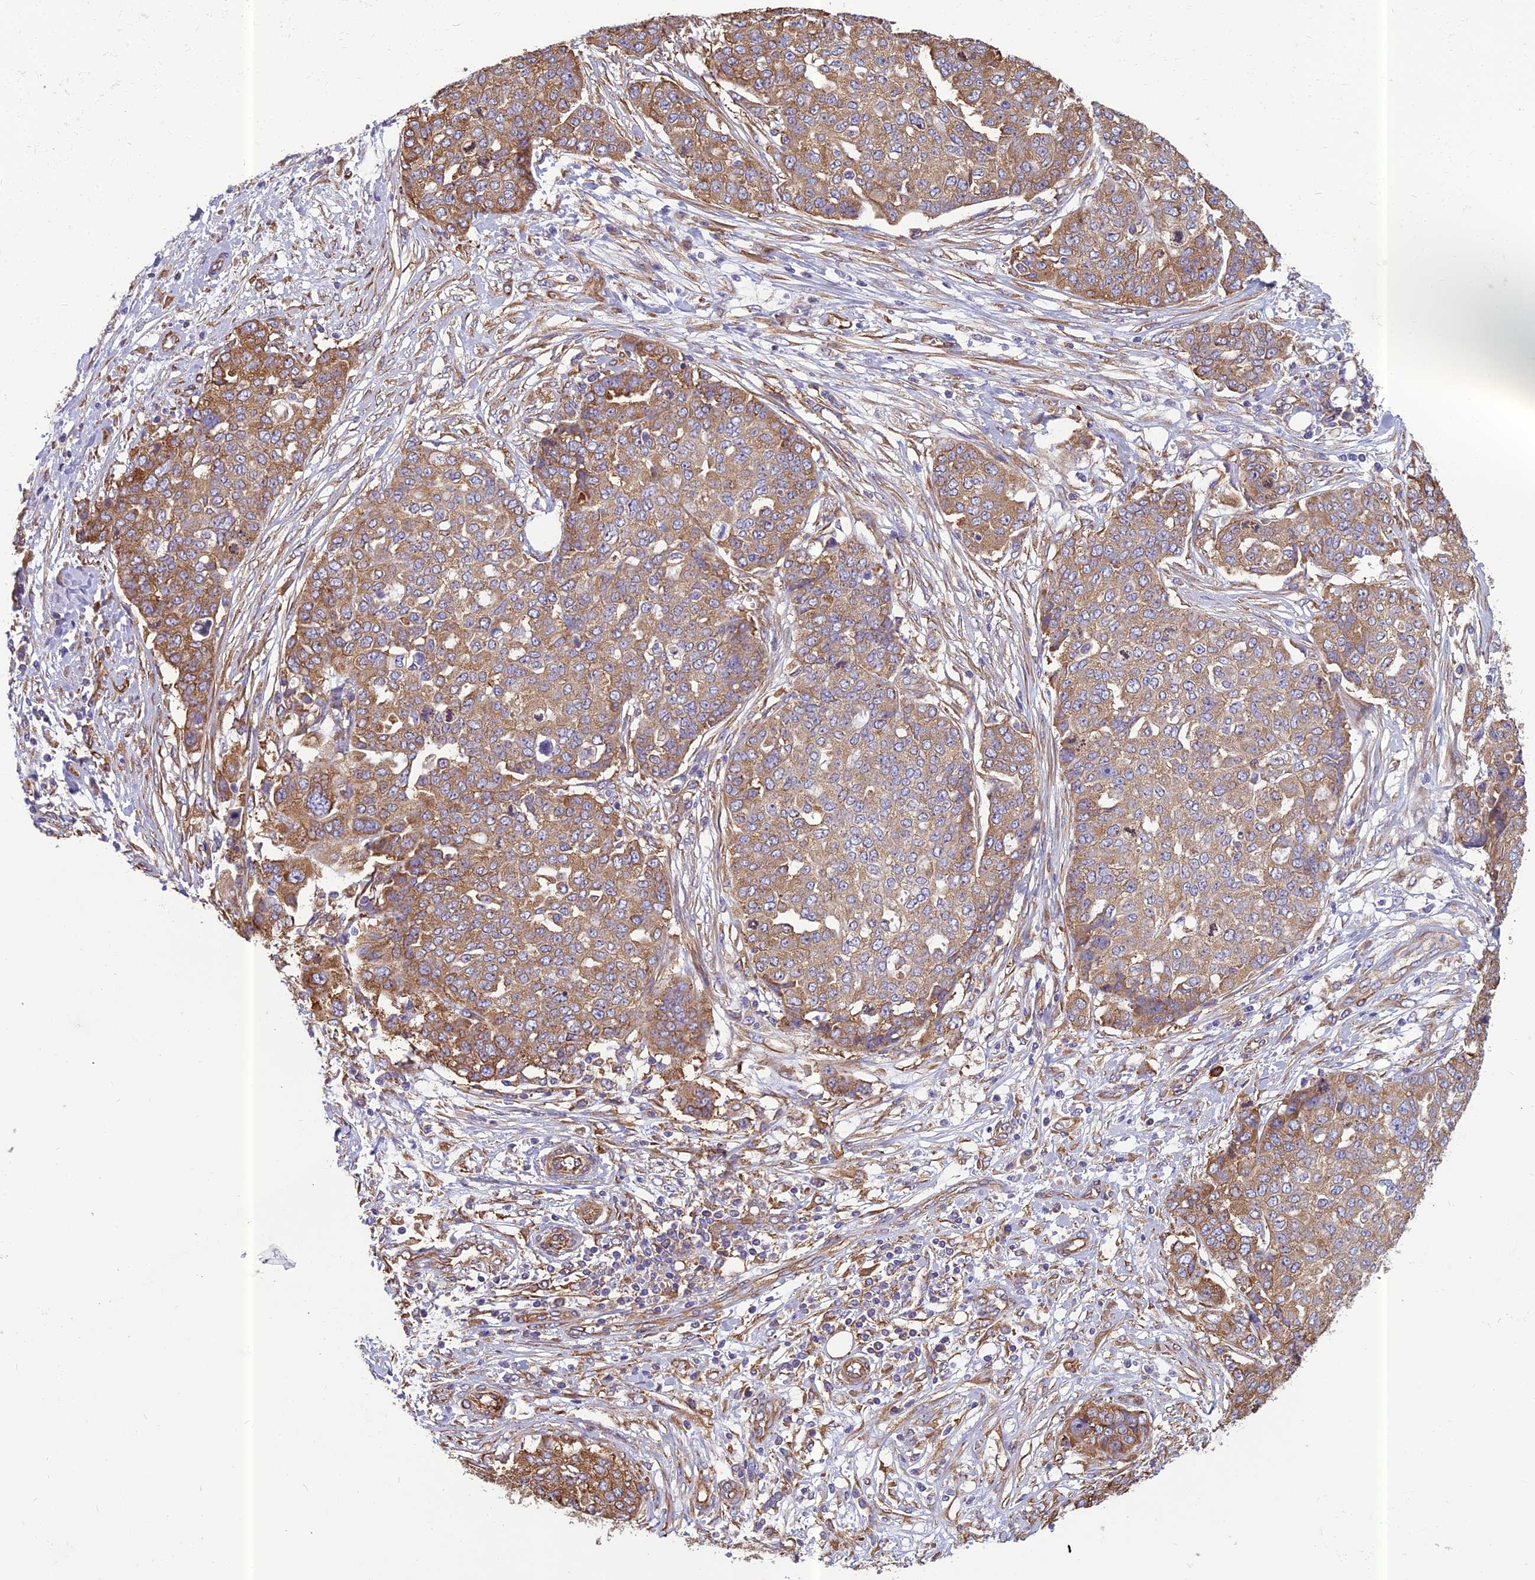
{"staining": {"intensity": "moderate", "quantity": ">75%", "location": "cytoplasmic/membranous"}, "tissue": "ovarian cancer", "cell_type": "Tumor cells", "image_type": "cancer", "snomed": [{"axis": "morphology", "description": "Cystadenocarcinoma, serous, NOS"}, {"axis": "topography", "description": "Soft tissue"}, {"axis": "topography", "description": "Ovary"}], "caption": "This micrograph exhibits immunohistochemistry staining of human ovarian cancer, with medium moderate cytoplasmic/membranous expression in approximately >75% of tumor cells.", "gene": "SPDL1", "patient": {"sex": "female", "age": 57}}